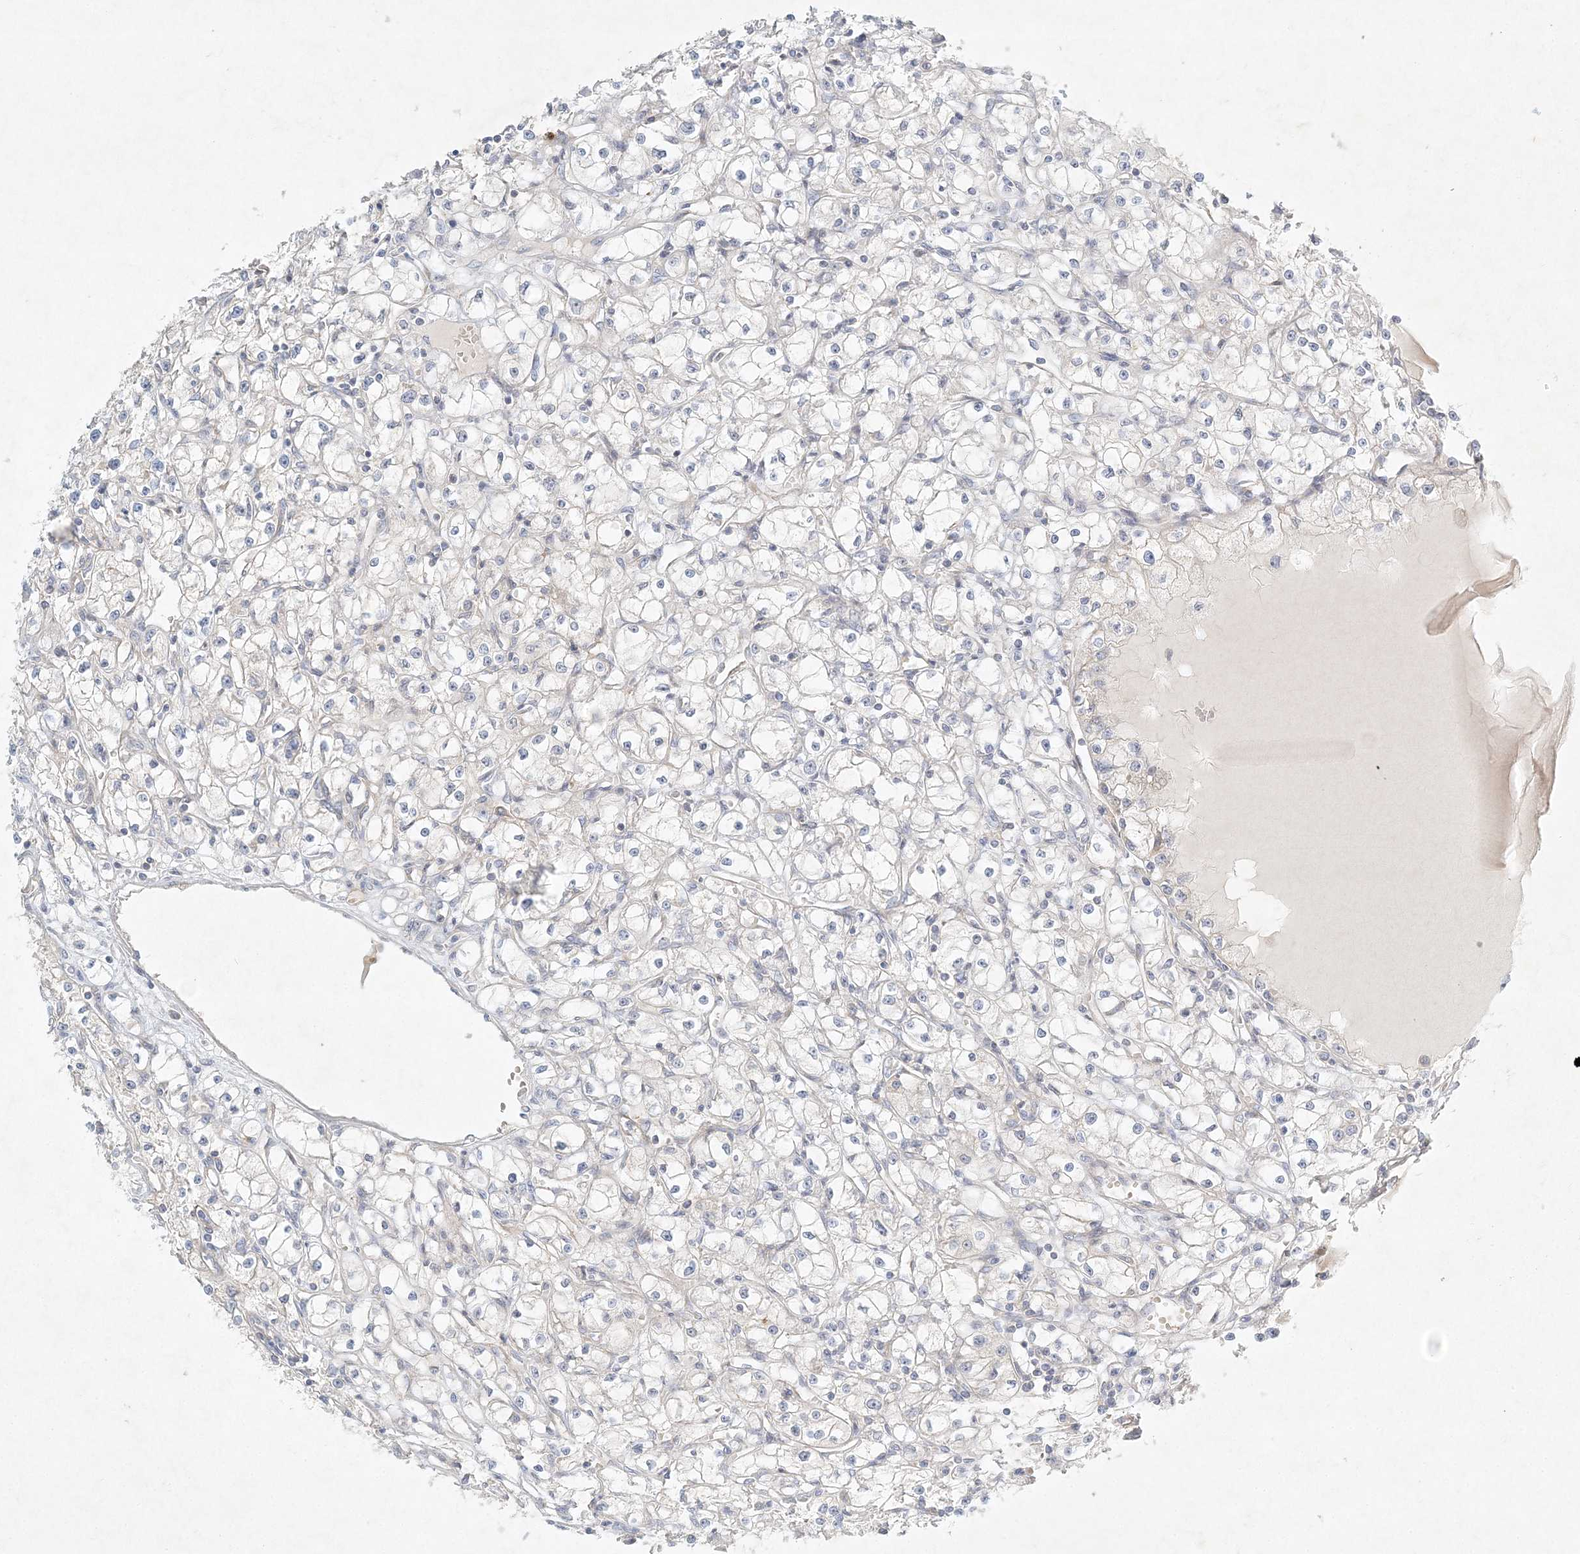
{"staining": {"intensity": "negative", "quantity": "none", "location": "none"}, "tissue": "renal cancer", "cell_type": "Tumor cells", "image_type": "cancer", "snomed": [{"axis": "morphology", "description": "Adenocarcinoma, NOS"}, {"axis": "topography", "description": "Kidney"}], "caption": "High magnification brightfield microscopy of renal cancer (adenocarcinoma) stained with DAB (brown) and counterstained with hematoxylin (blue): tumor cells show no significant staining. (Brightfield microscopy of DAB immunohistochemistry at high magnification).", "gene": "STK11IP", "patient": {"sex": "male", "age": 56}}